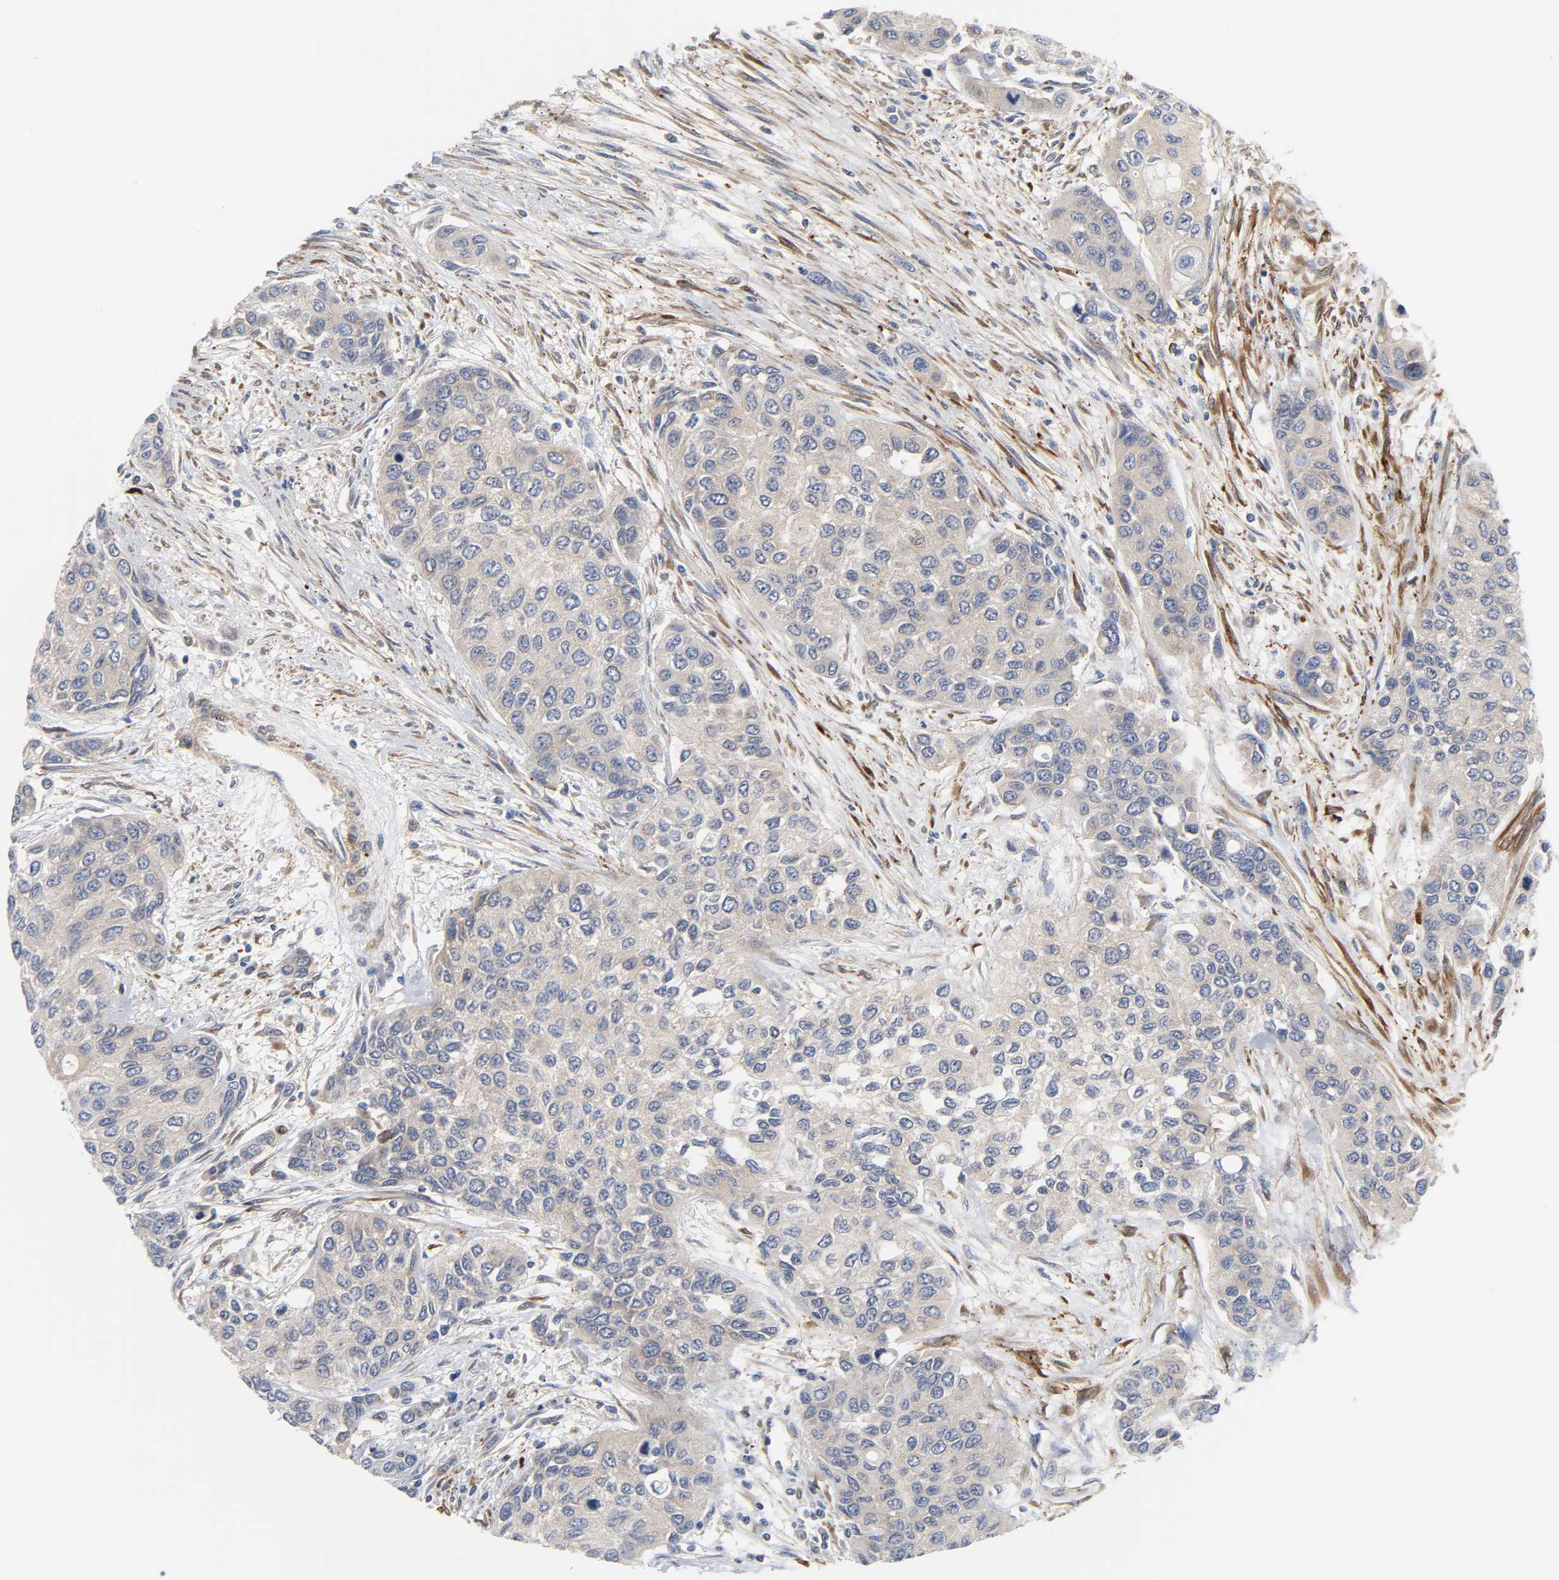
{"staining": {"intensity": "weak", "quantity": "25%-75%", "location": "cytoplasmic/membranous"}, "tissue": "urothelial cancer", "cell_type": "Tumor cells", "image_type": "cancer", "snomed": [{"axis": "morphology", "description": "Urothelial carcinoma, High grade"}, {"axis": "topography", "description": "Urinary bladder"}], "caption": "Immunohistochemistry (IHC) photomicrograph of urothelial cancer stained for a protein (brown), which exhibits low levels of weak cytoplasmic/membranous positivity in about 25%-75% of tumor cells.", "gene": "ARHGAP1", "patient": {"sex": "female", "age": 56}}